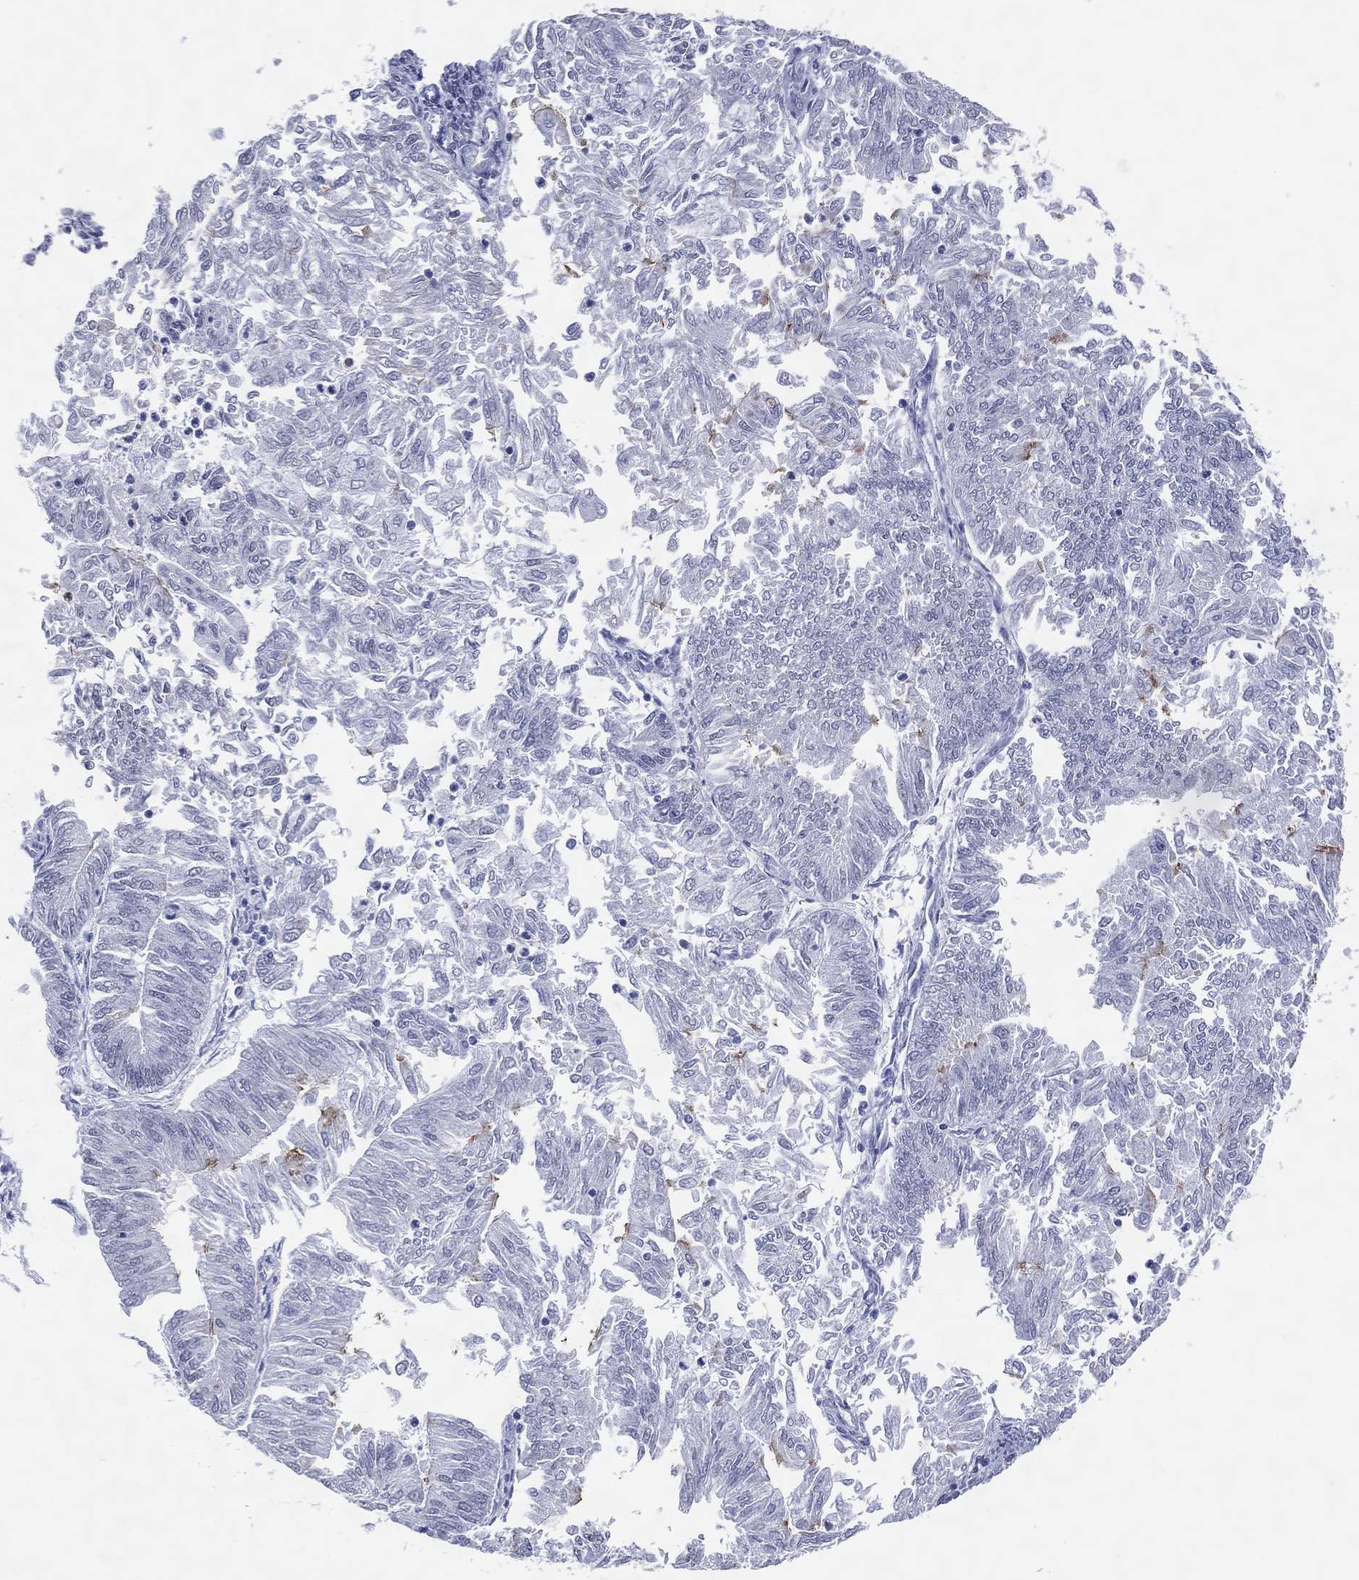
{"staining": {"intensity": "negative", "quantity": "none", "location": "none"}, "tissue": "endometrial cancer", "cell_type": "Tumor cells", "image_type": "cancer", "snomed": [{"axis": "morphology", "description": "Adenocarcinoma, NOS"}, {"axis": "topography", "description": "Endometrium"}], "caption": "This image is of adenocarcinoma (endometrial) stained with immunohistochemistry (IHC) to label a protein in brown with the nuclei are counter-stained blue. There is no positivity in tumor cells.", "gene": "CFAP58", "patient": {"sex": "female", "age": 59}}